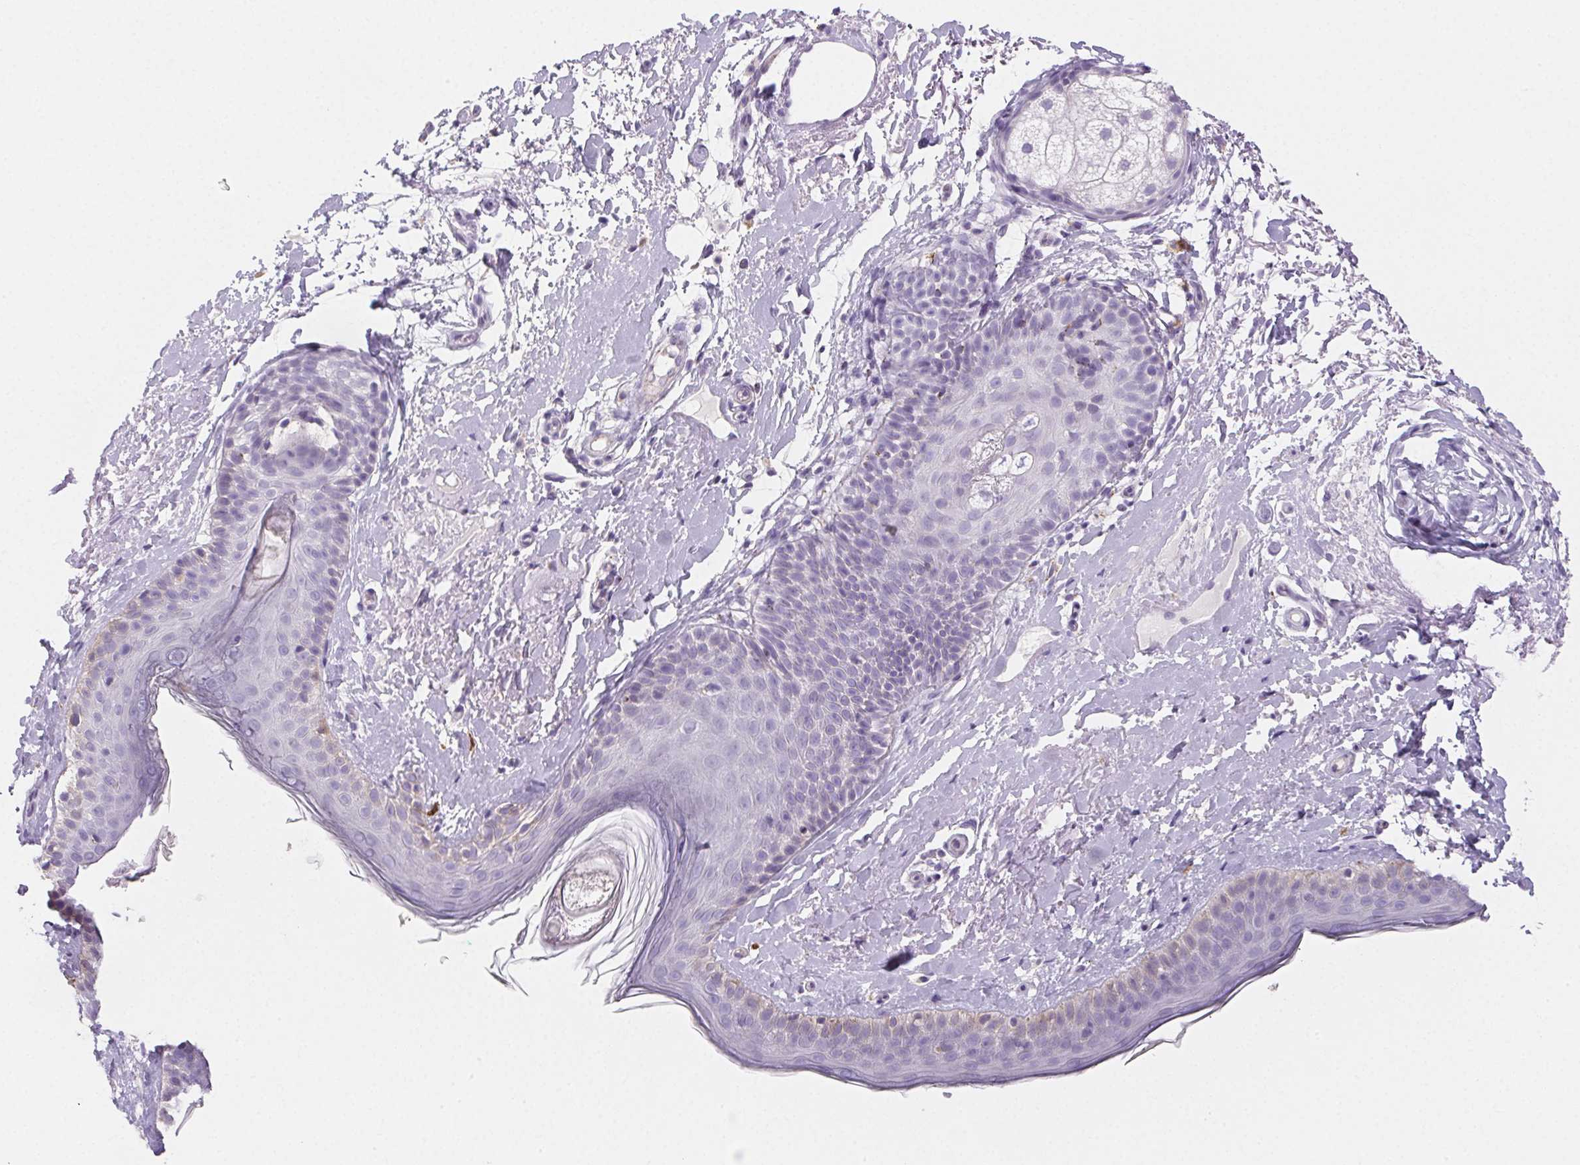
{"staining": {"intensity": "negative", "quantity": "none", "location": "none"}, "tissue": "skin", "cell_type": "Fibroblasts", "image_type": "normal", "snomed": [{"axis": "morphology", "description": "Normal tissue, NOS"}, {"axis": "topography", "description": "Skin"}], "caption": "Skin was stained to show a protein in brown. There is no significant staining in fibroblasts. (IHC, brightfield microscopy, high magnification).", "gene": "LIPA", "patient": {"sex": "male", "age": 73}}